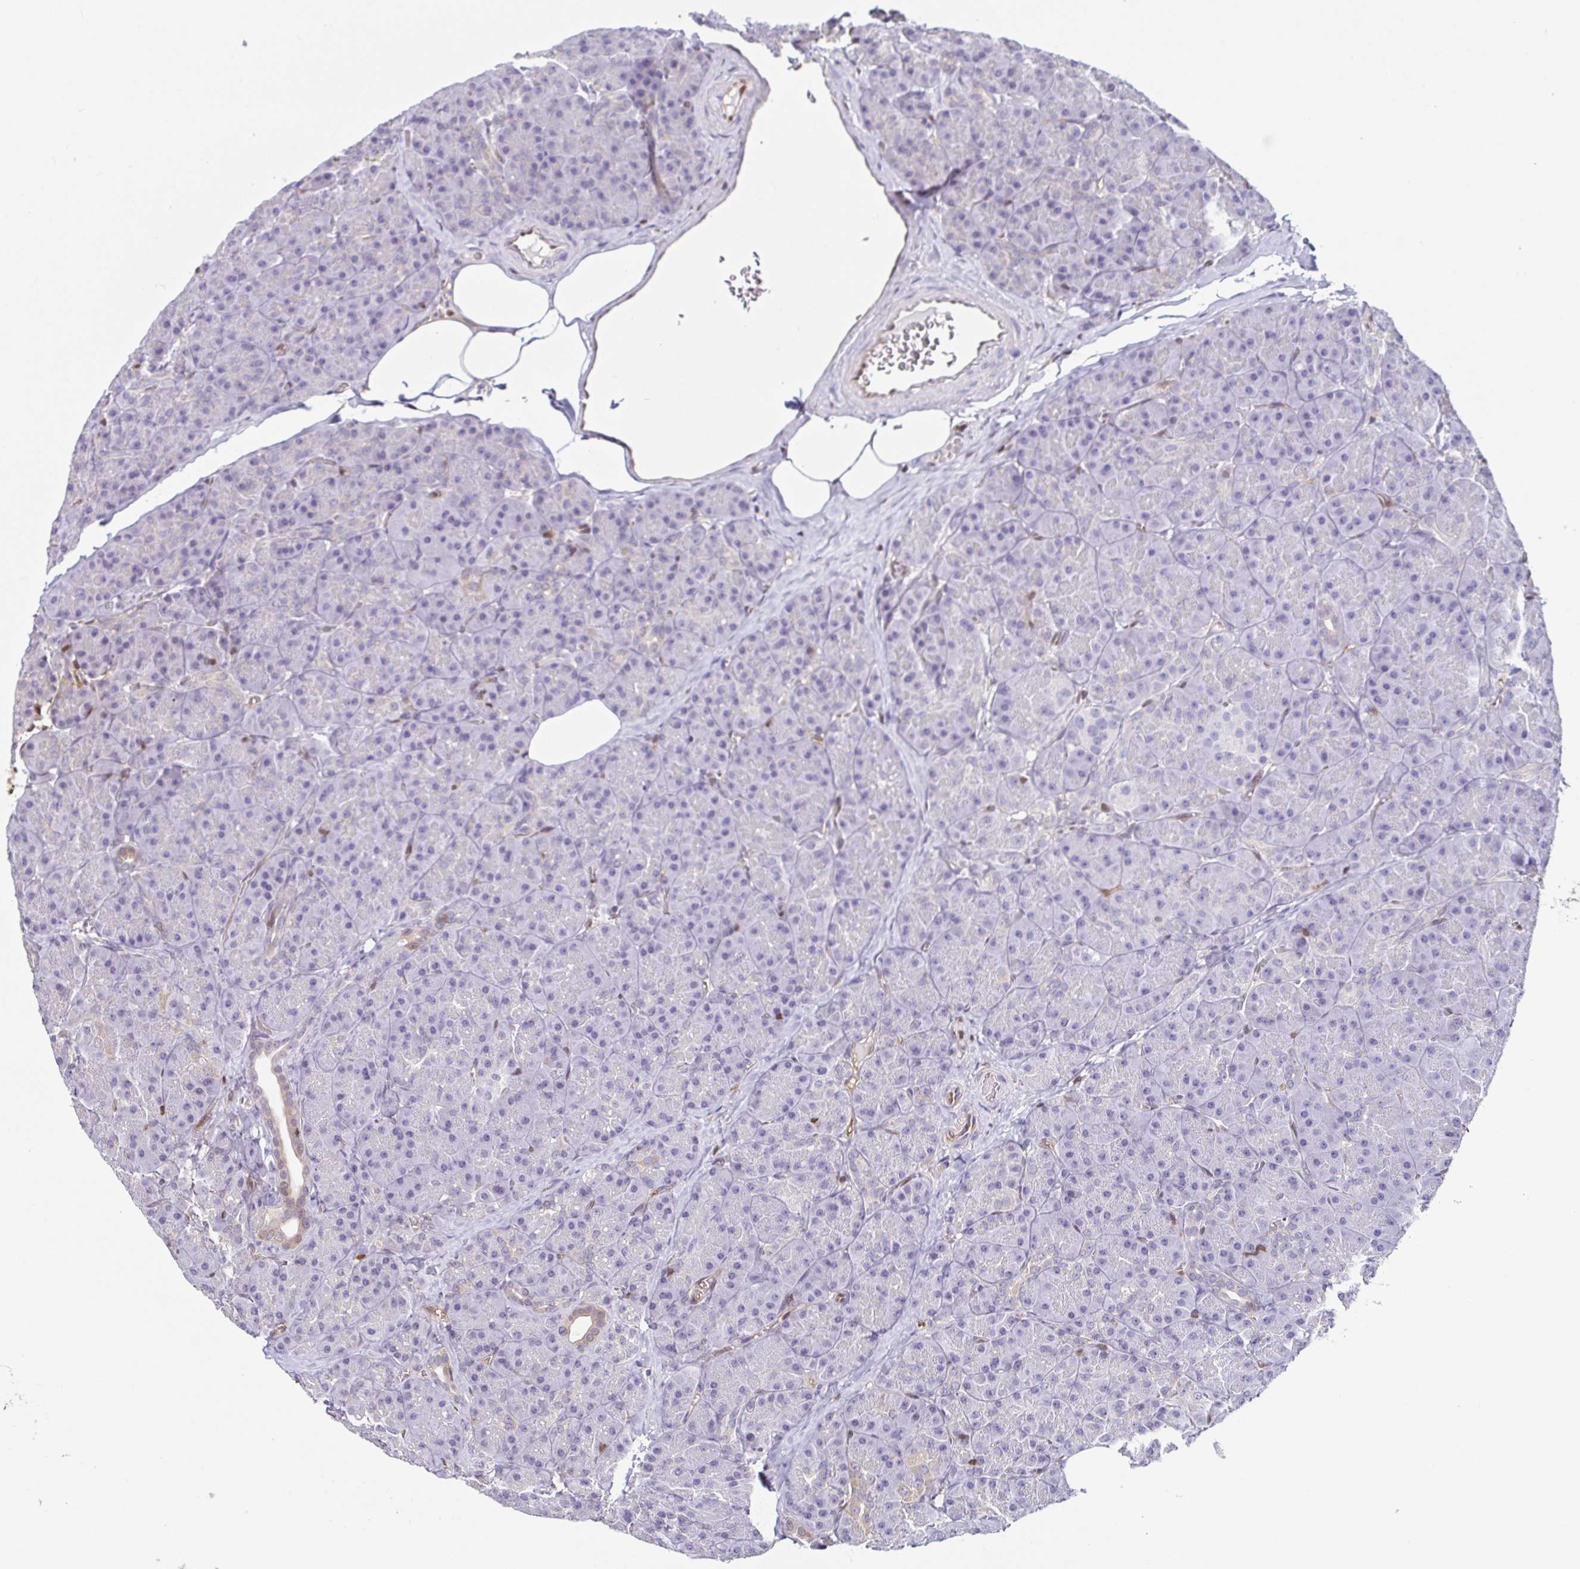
{"staining": {"intensity": "negative", "quantity": "none", "location": "none"}, "tissue": "pancreas", "cell_type": "Exocrine glandular cells", "image_type": "normal", "snomed": [{"axis": "morphology", "description": "Normal tissue, NOS"}, {"axis": "topography", "description": "Pancreas"}], "caption": "Immunohistochemistry of benign pancreas shows no expression in exocrine glandular cells.", "gene": "PSMB9", "patient": {"sex": "male", "age": 57}}